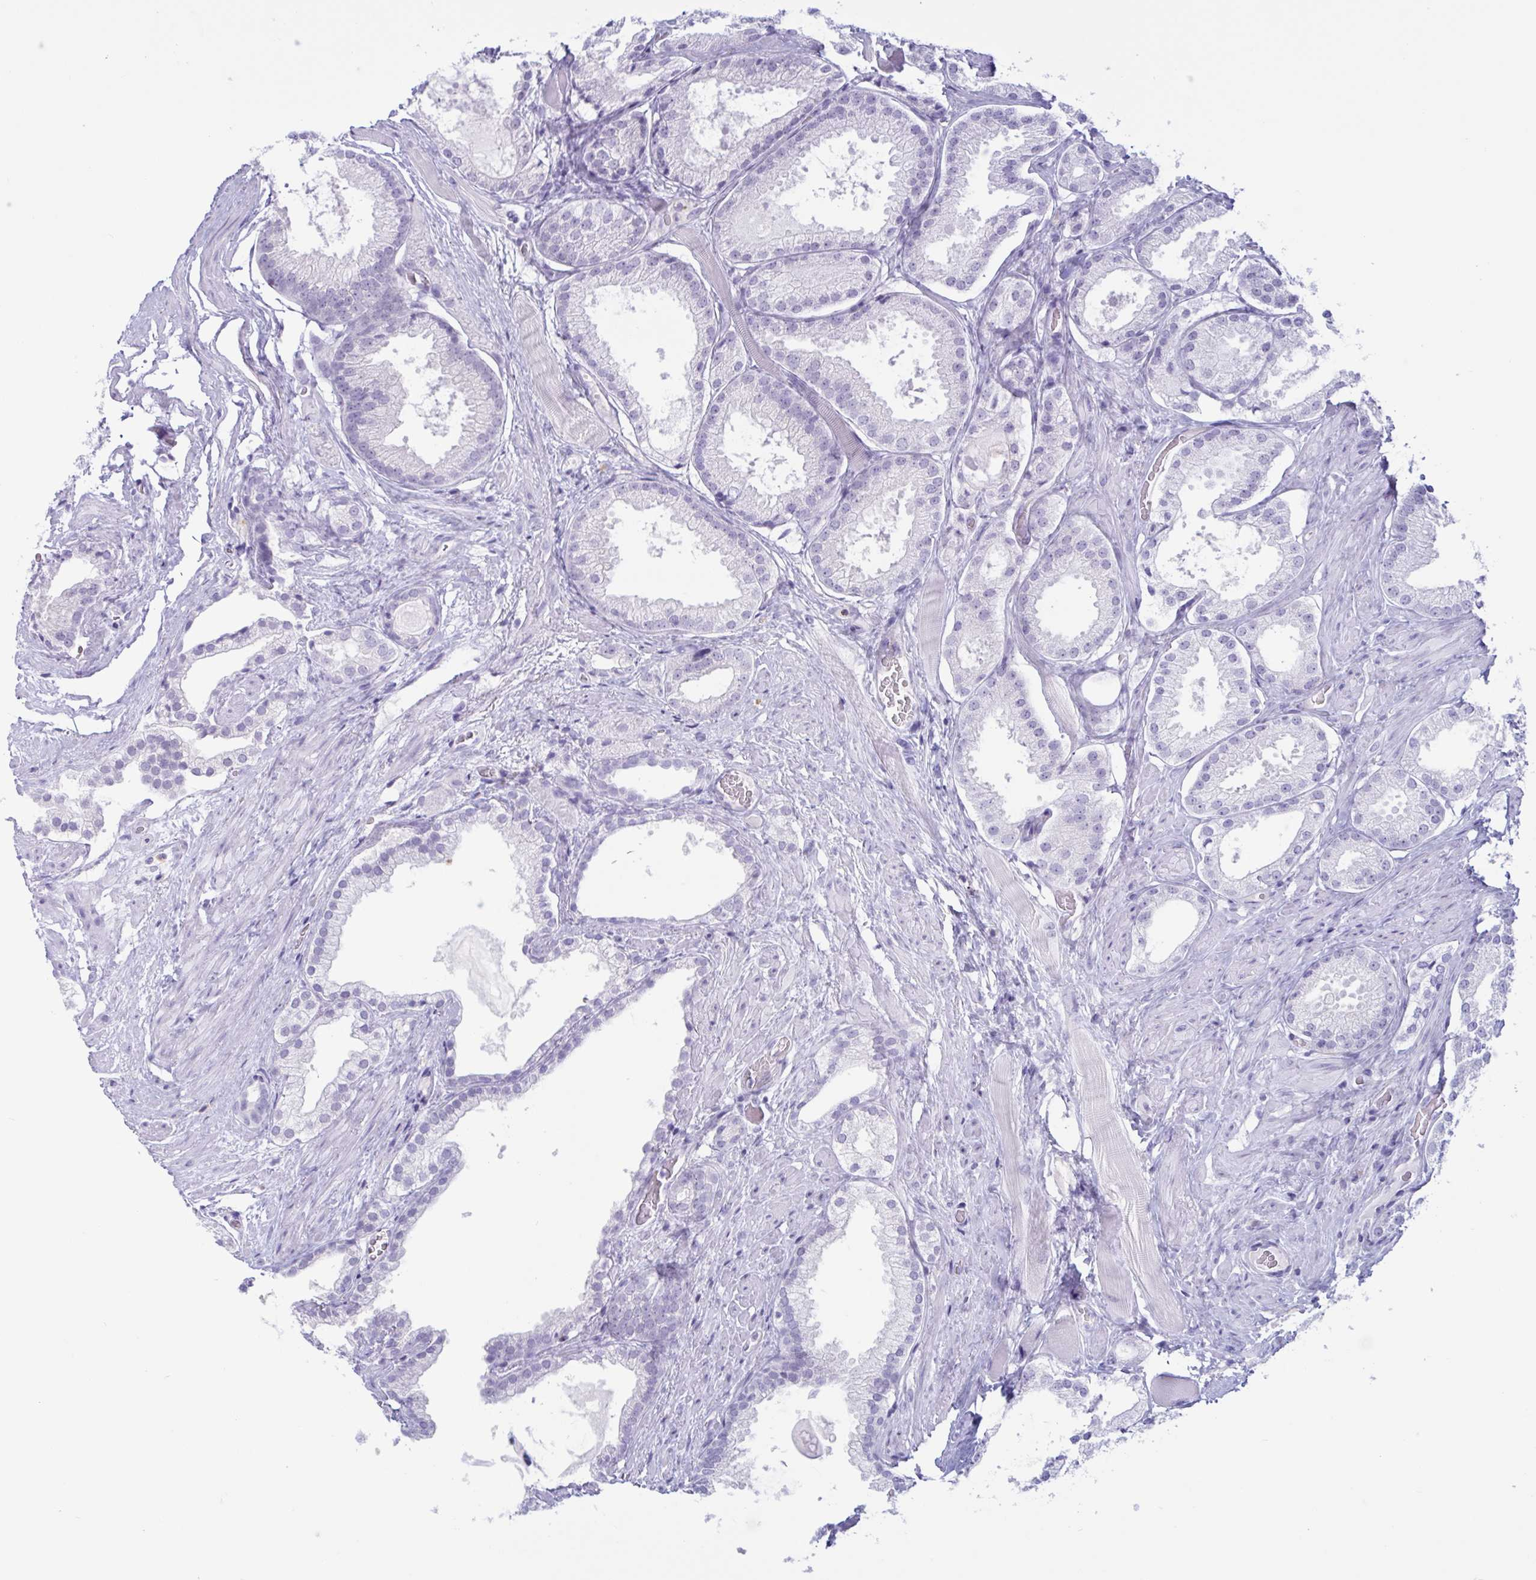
{"staining": {"intensity": "negative", "quantity": "none", "location": "none"}, "tissue": "prostate cancer", "cell_type": "Tumor cells", "image_type": "cancer", "snomed": [{"axis": "morphology", "description": "Adenocarcinoma, High grade"}, {"axis": "topography", "description": "Prostate"}], "caption": "Micrograph shows no significant protein expression in tumor cells of prostate cancer.", "gene": "XCL1", "patient": {"sex": "male", "age": 68}}